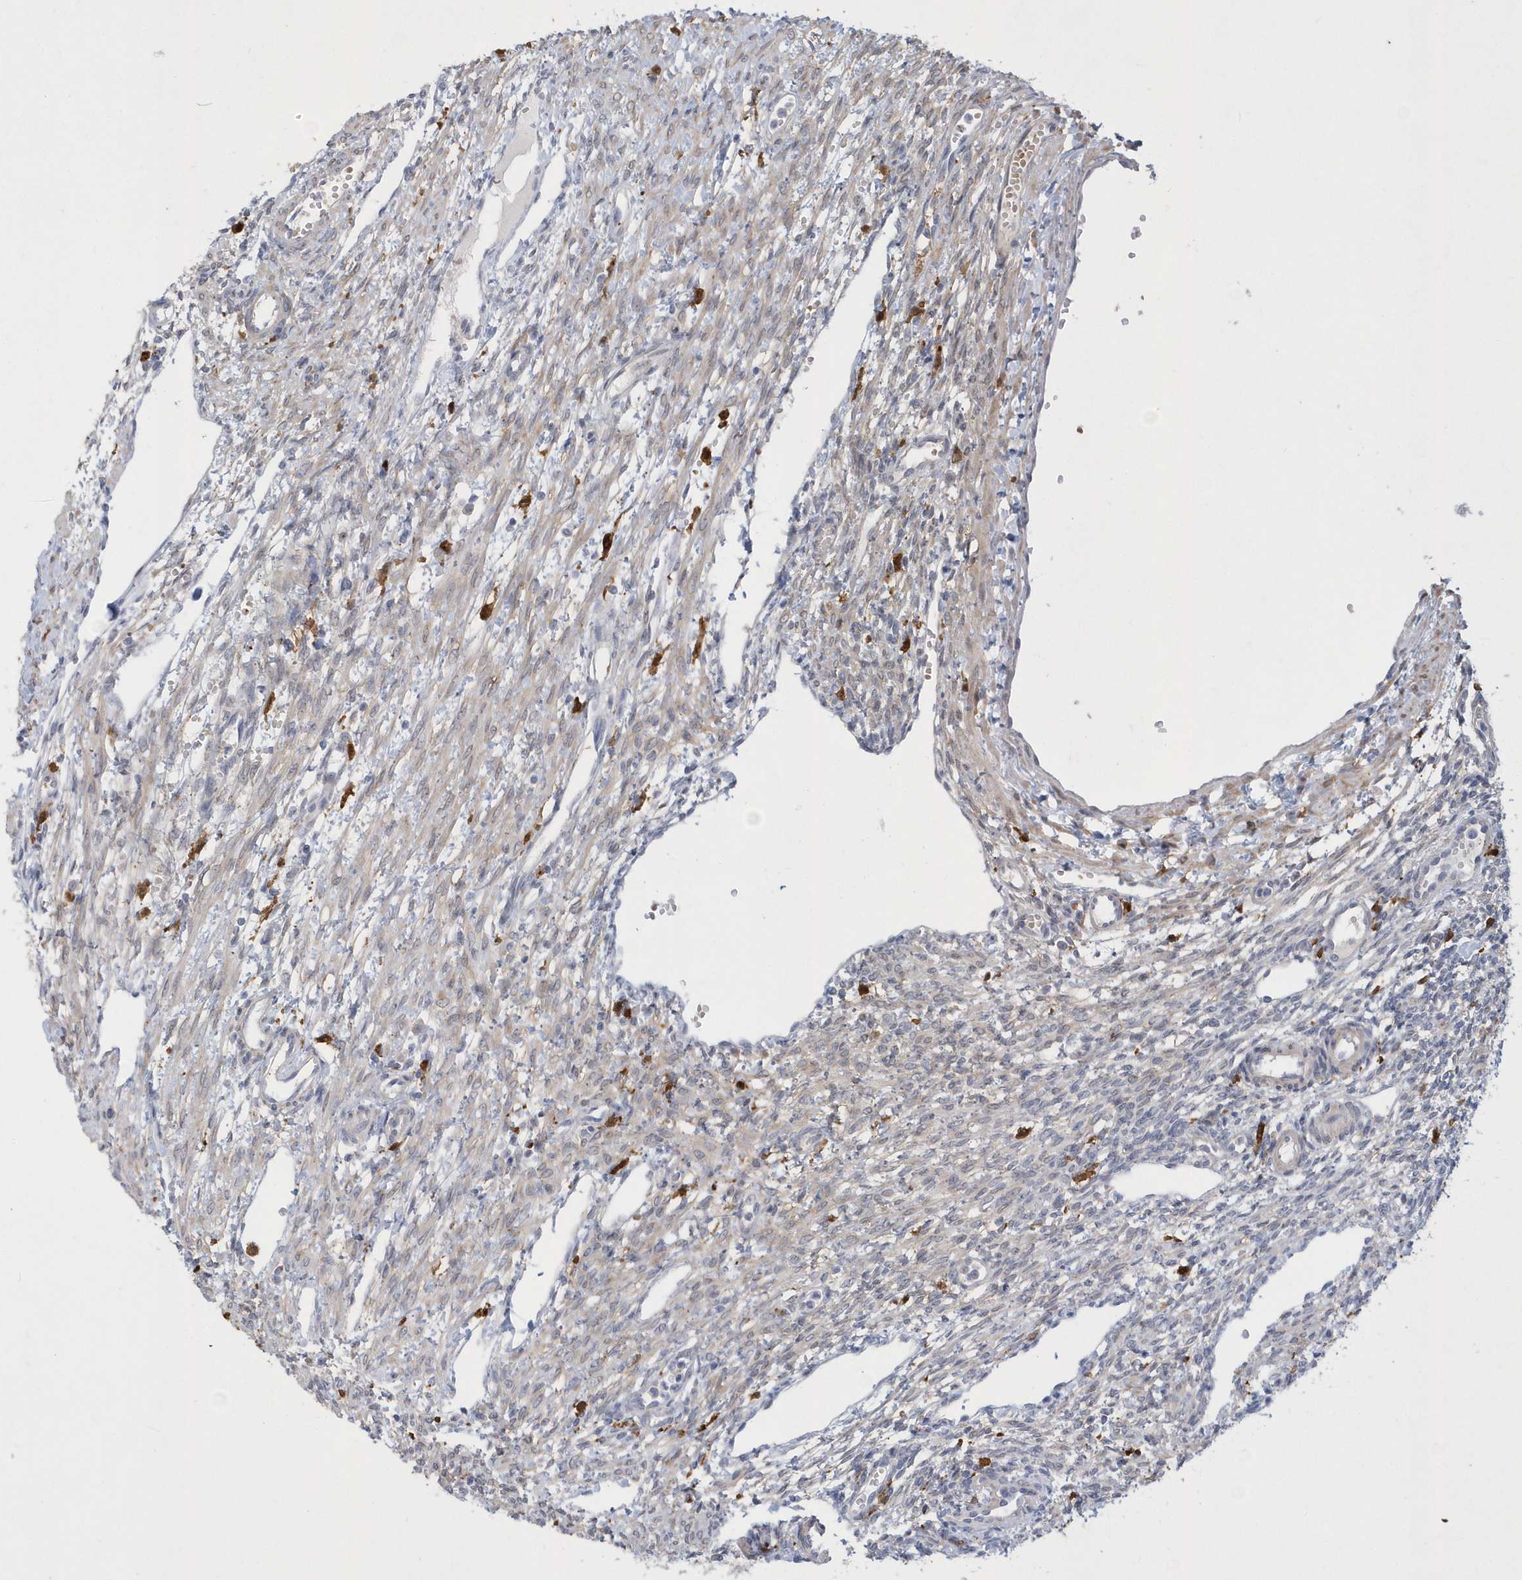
{"staining": {"intensity": "negative", "quantity": "none", "location": "none"}, "tissue": "ovary", "cell_type": "Ovarian stroma cells", "image_type": "normal", "snomed": [{"axis": "morphology", "description": "Normal tissue, NOS"}, {"axis": "morphology", "description": "Cyst, NOS"}, {"axis": "topography", "description": "Ovary"}], "caption": "A high-resolution image shows immunohistochemistry (IHC) staining of normal ovary, which displays no significant positivity in ovarian stroma cells. (IHC, brightfield microscopy, high magnification).", "gene": "TSPEAR", "patient": {"sex": "female", "age": 33}}